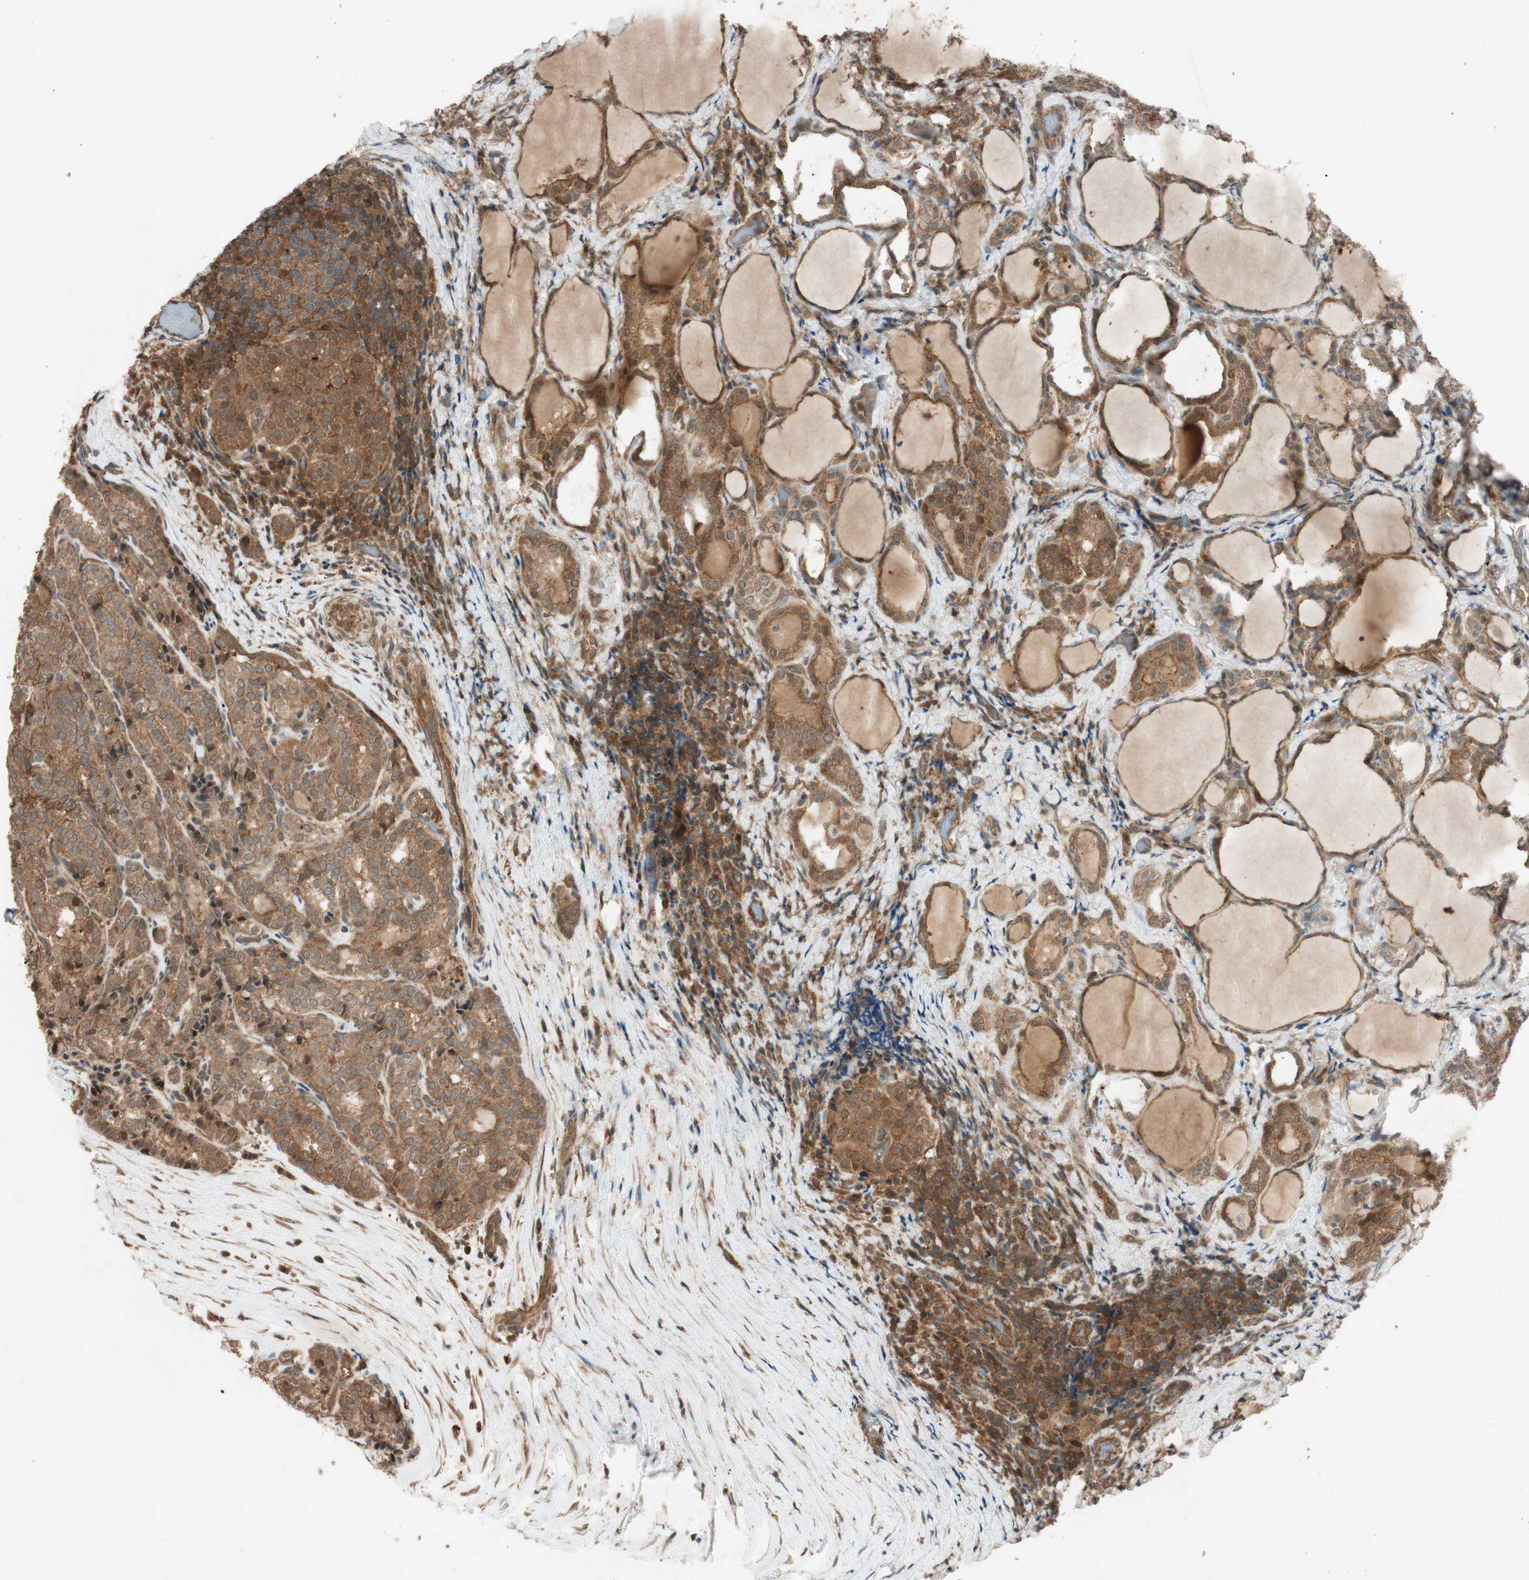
{"staining": {"intensity": "moderate", "quantity": ">75%", "location": "cytoplasmic/membranous"}, "tissue": "thyroid cancer", "cell_type": "Tumor cells", "image_type": "cancer", "snomed": [{"axis": "morphology", "description": "Normal tissue, NOS"}, {"axis": "morphology", "description": "Papillary adenocarcinoma, NOS"}, {"axis": "topography", "description": "Thyroid gland"}], "caption": "Protein expression analysis of papillary adenocarcinoma (thyroid) demonstrates moderate cytoplasmic/membranous expression in about >75% of tumor cells. (DAB (3,3'-diaminobenzidine) = brown stain, brightfield microscopy at high magnification).", "gene": "EPHA8", "patient": {"sex": "female", "age": 30}}